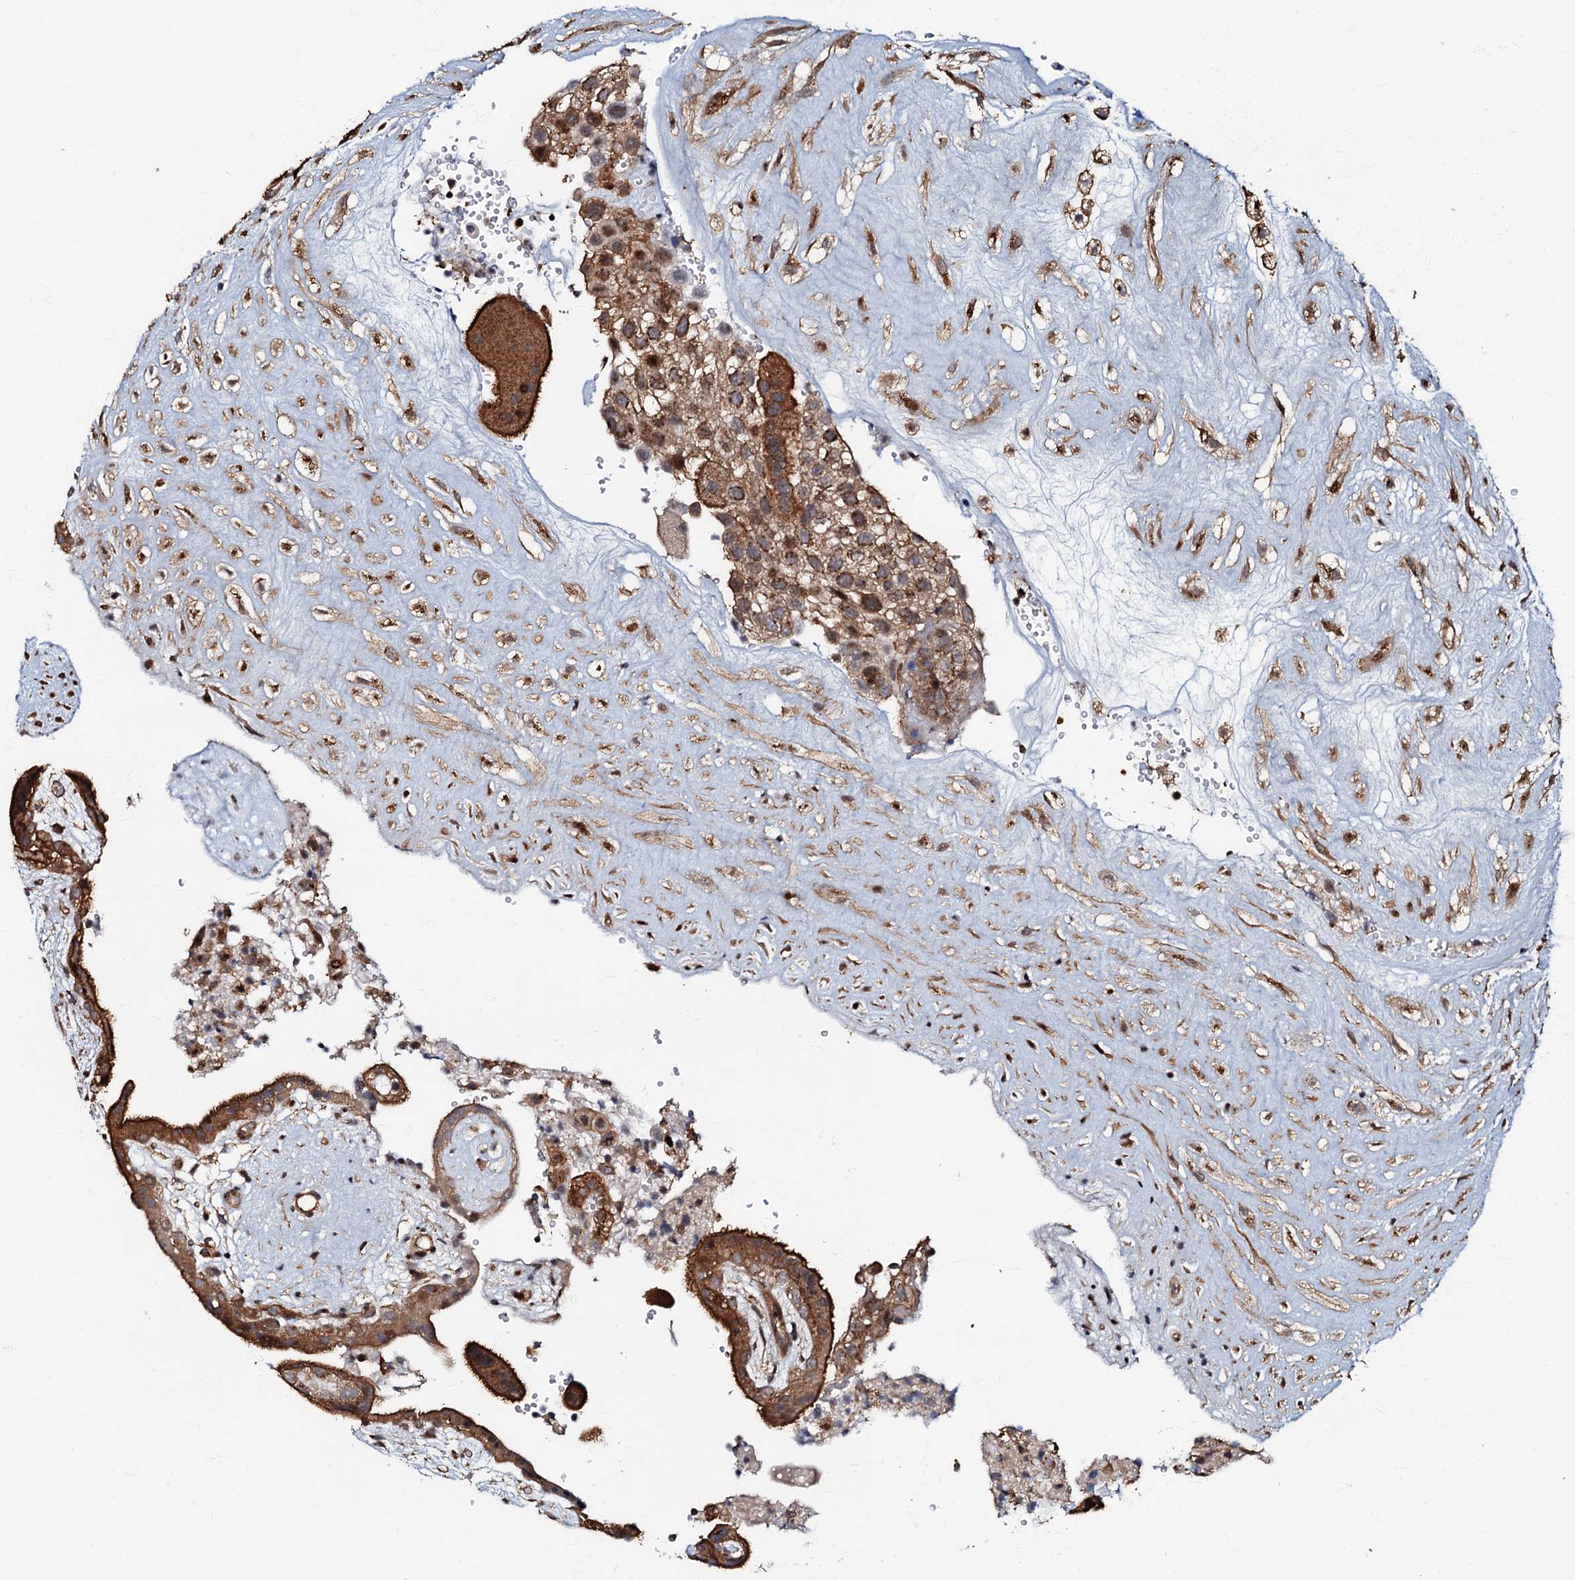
{"staining": {"intensity": "moderate", "quantity": "25%-75%", "location": "cytoplasmic/membranous"}, "tissue": "placenta", "cell_type": "Trophoblastic cells", "image_type": "normal", "snomed": [{"axis": "morphology", "description": "Normal tissue, NOS"}, {"axis": "topography", "description": "Placenta"}], "caption": "Moderate cytoplasmic/membranous expression is seen in about 25%-75% of trophoblastic cells in benign placenta. (DAB (3,3'-diaminobenzidine) IHC with brightfield microscopy, high magnification).", "gene": "OSBP", "patient": {"sex": "female", "age": 18}}